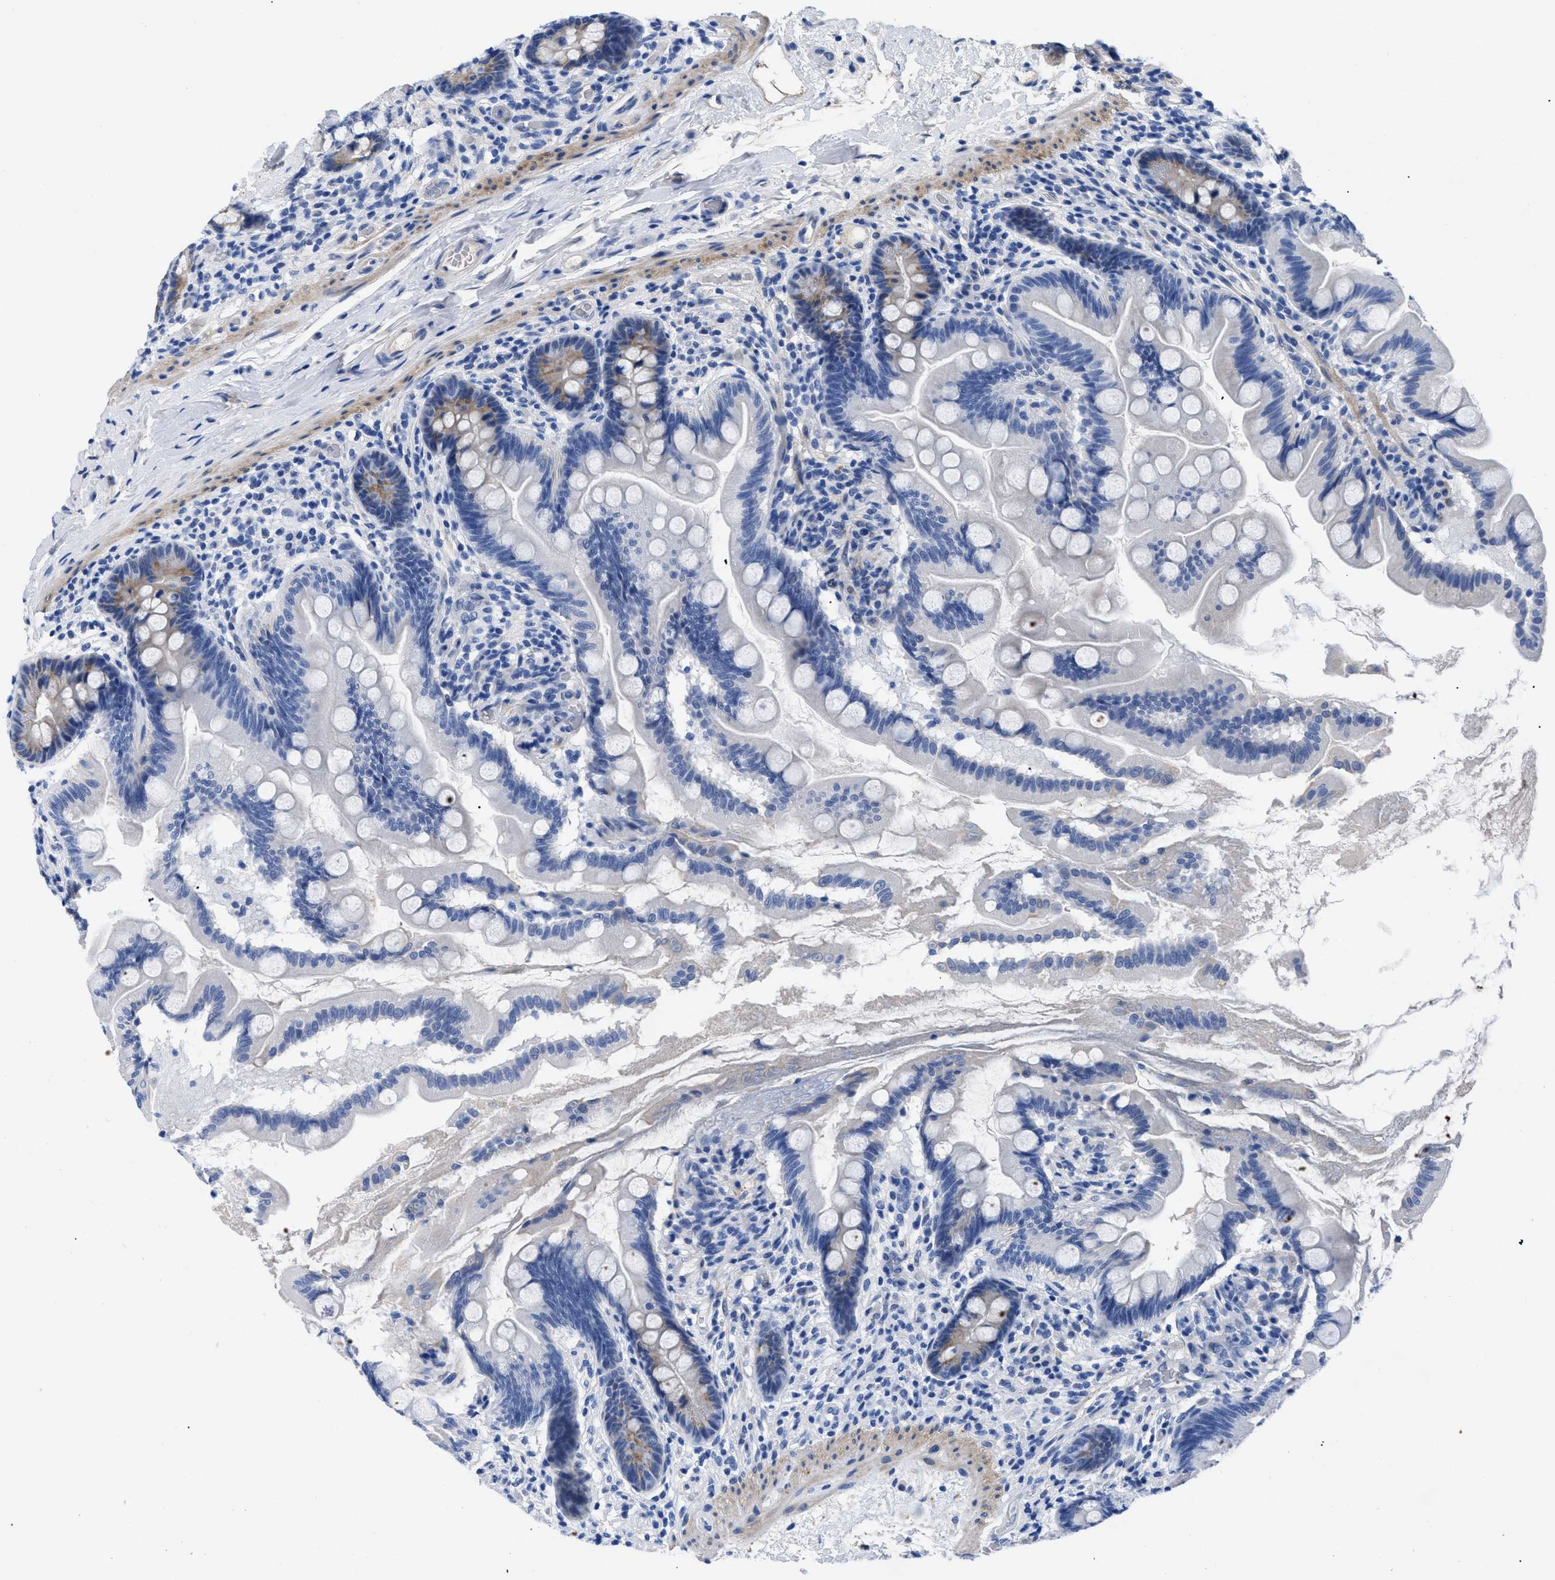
{"staining": {"intensity": "weak", "quantity": "<25%", "location": "cytoplasmic/membranous"}, "tissue": "small intestine", "cell_type": "Glandular cells", "image_type": "normal", "snomed": [{"axis": "morphology", "description": "Normal tissue, NOS"}, {"axis": "topography", "description": "Small intestine"}], "caption": "Small intestine stained for a protein using immunohistochemistry demonstrates no expression glandular cells.", "gene": "TMEM68", "patient": {"sex": "female", "age": 56}}